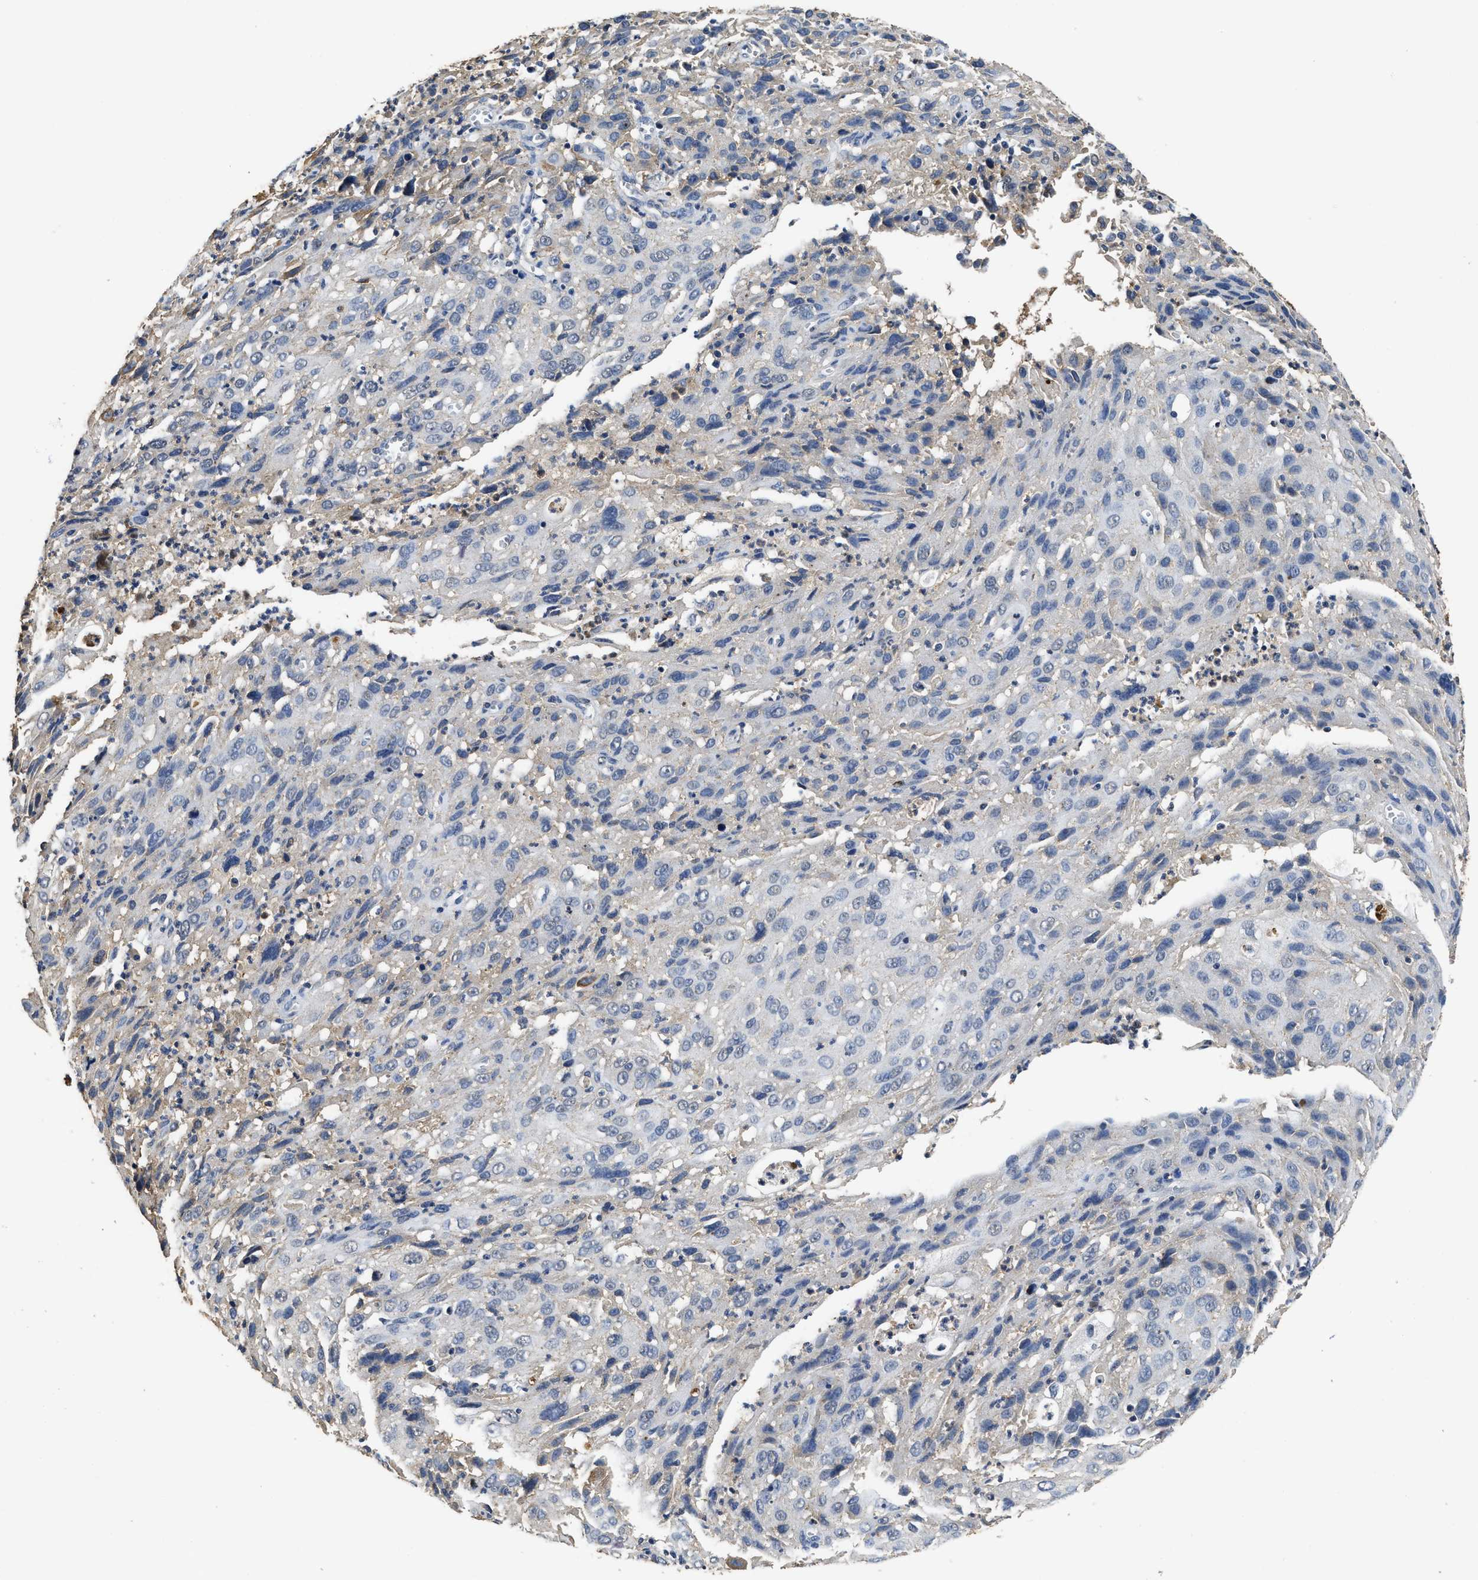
{"staining": {"intensity": "negative", "quantity": "none", "location": "none"}, "tissue": "cervical cancer", "cell_type": "Tumor cells", "image_type": "cancer", "snomed": [{"axis": "morphology", "description": "Squamous cell carcinoma, NOS"}, {"axis": "topography", "description": "Cervix"}], "caption": "Immunohistochemistry (IHC) photomicrograph of cervical cancer (squamous cell carcinoma) stained for a protein (brown), which demonstrates no expression in tumor cells.", "gene": "CTNNA1", "patient": {"sex": "female", "age": 32}}